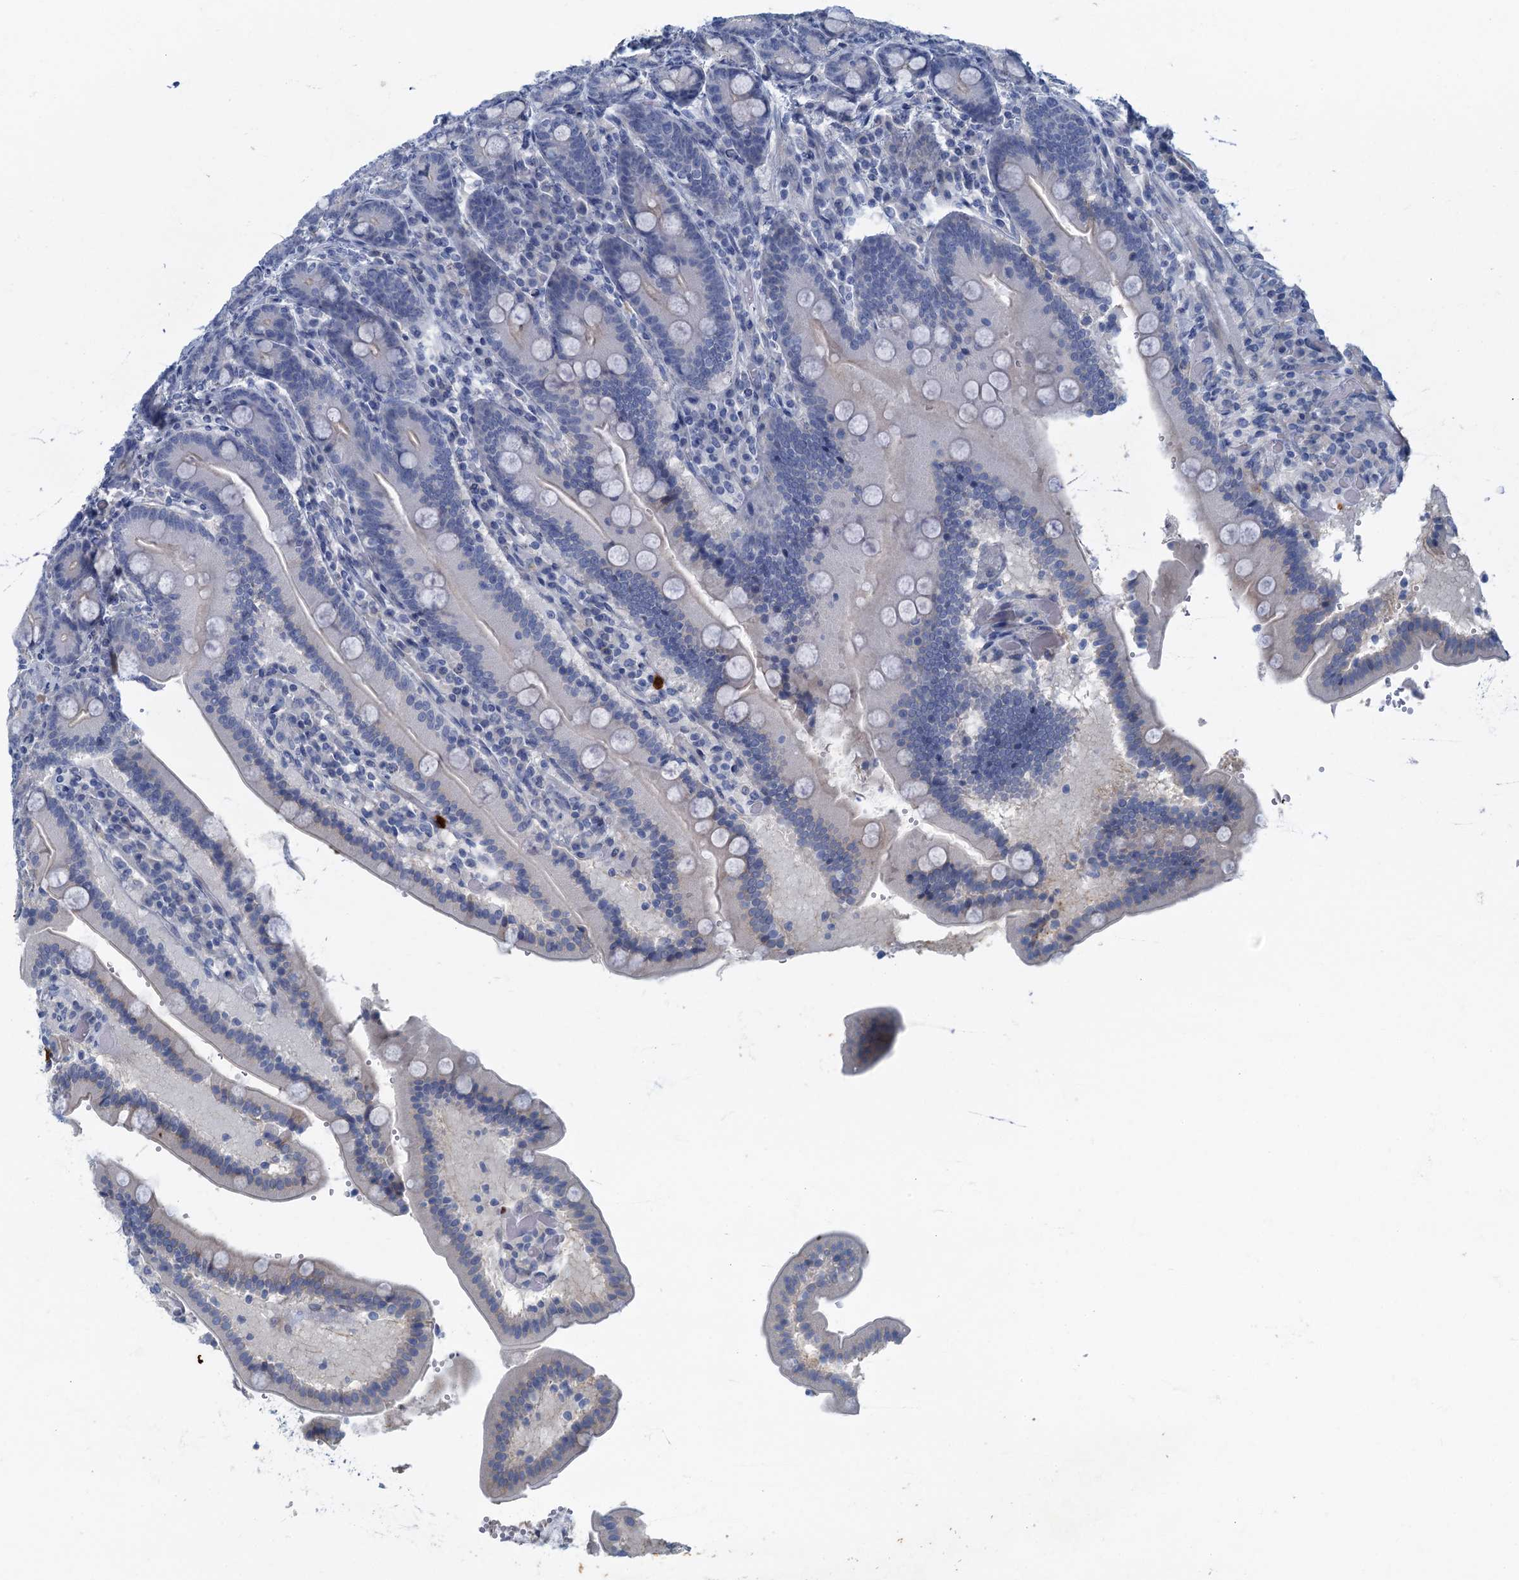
{"staining": {"intensity": "negative", "quantity": "none", "location": "none"}, "tissue": "duodenum", "cell_type": "Glandular cells", "image_type": "normal", "snomed": [{"axis": "morphology", "description": "Normal tissue, NOS"}, {"axis": "topography", "description": "Duodenum"}], "caption": "Glandular cells are negative for protein expression in unremarkable human duodenum. (Brightfield microscopy of DAB (3,3'-diaminobenzidine) immunohistochemistry at high magnification).", "gene": "ANKDD1A", "patient": {"sex": "female", "age": 62}}